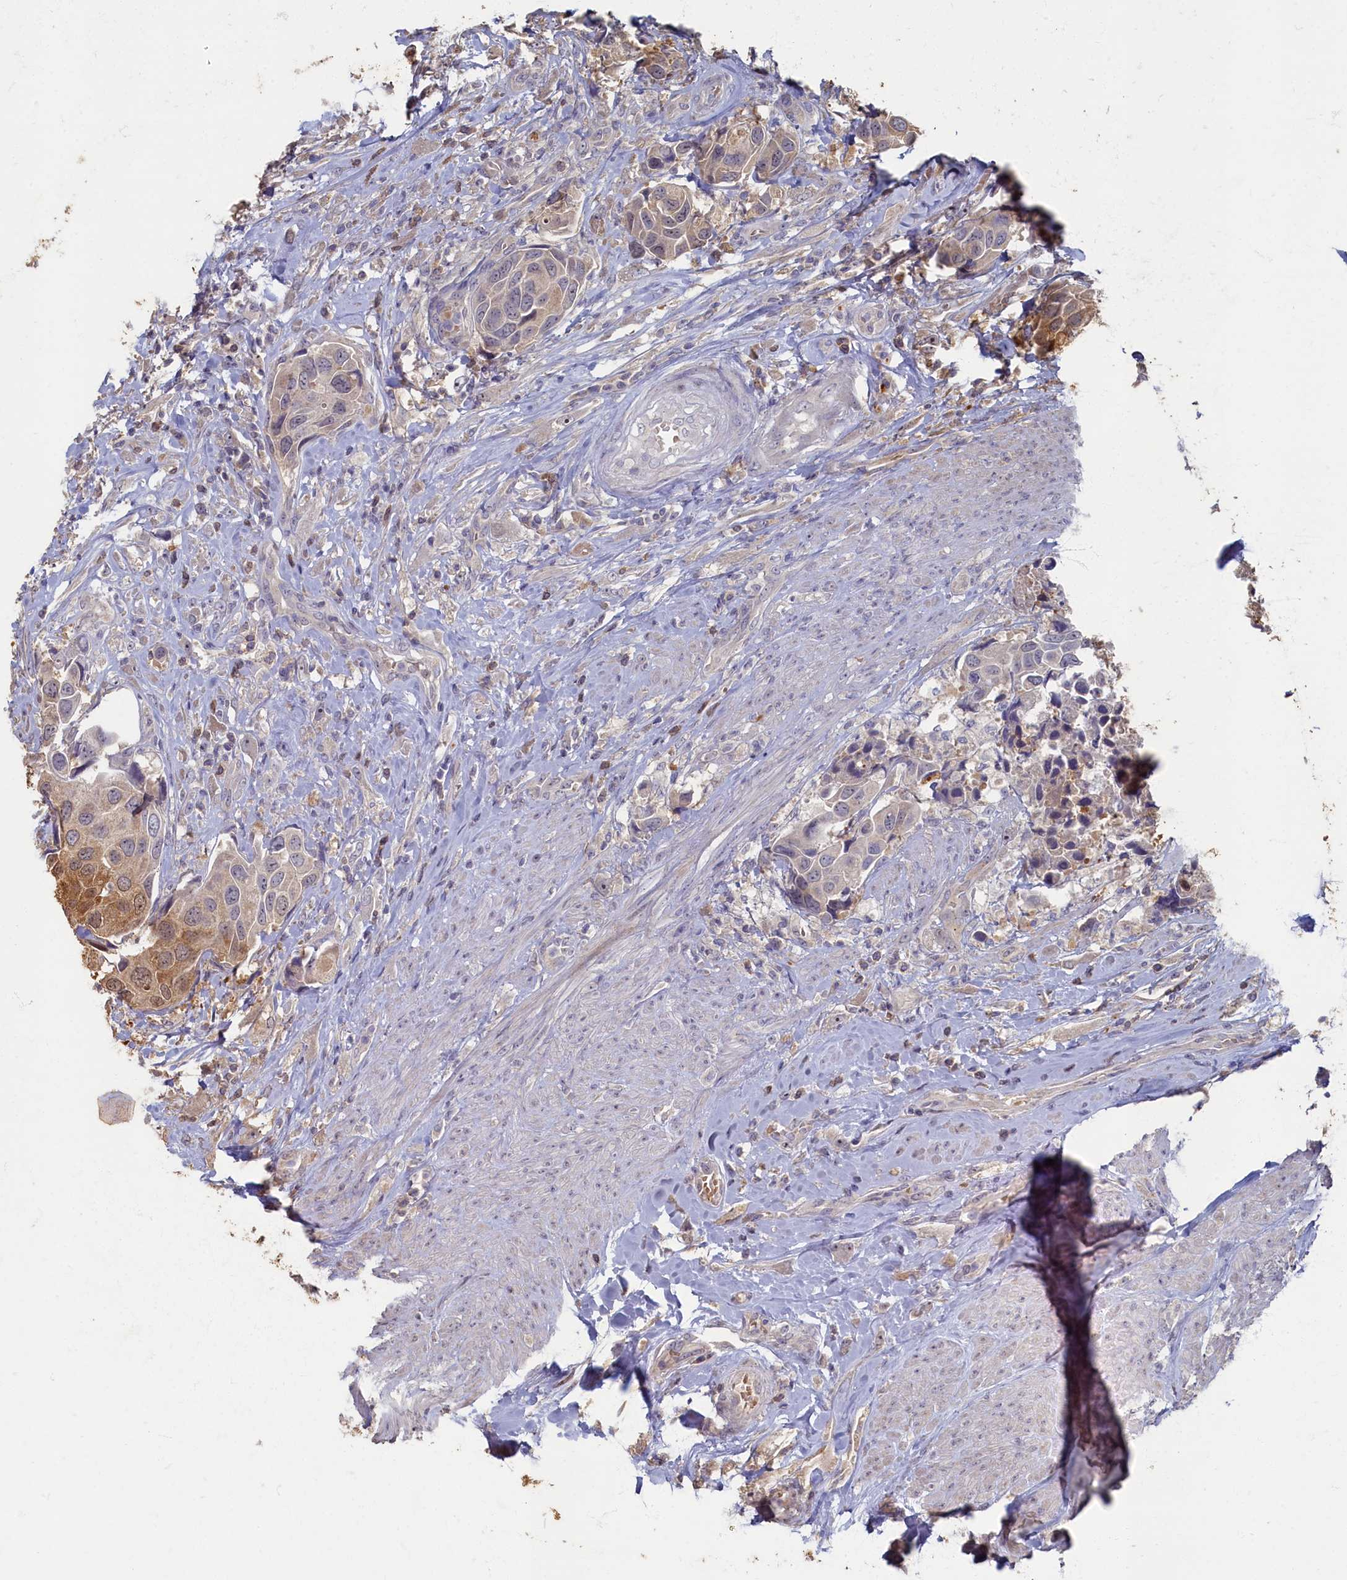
{"staining": {"intensity": "weak", "quantity": "25%-75%", "location": "cytoplasmic/membranous"}, "tissue": "urothelial cancer", "cell_type": "Tumor cells", "image_type": "cancer", "snomed": [{"axis": "morphology", "description": "Urothelial carcinoma, High grade"}, {"axis": "topography", "description": "Urinary bladder"}], "caption": "There is low levels of weak cytoplasmic/membranous expression in tumor cells of urothelial cancer, as demonstrated by immunohistochemical staining (brown color).", "gene": "HUNK", "patient": {"sex": "male", "age": 74}}